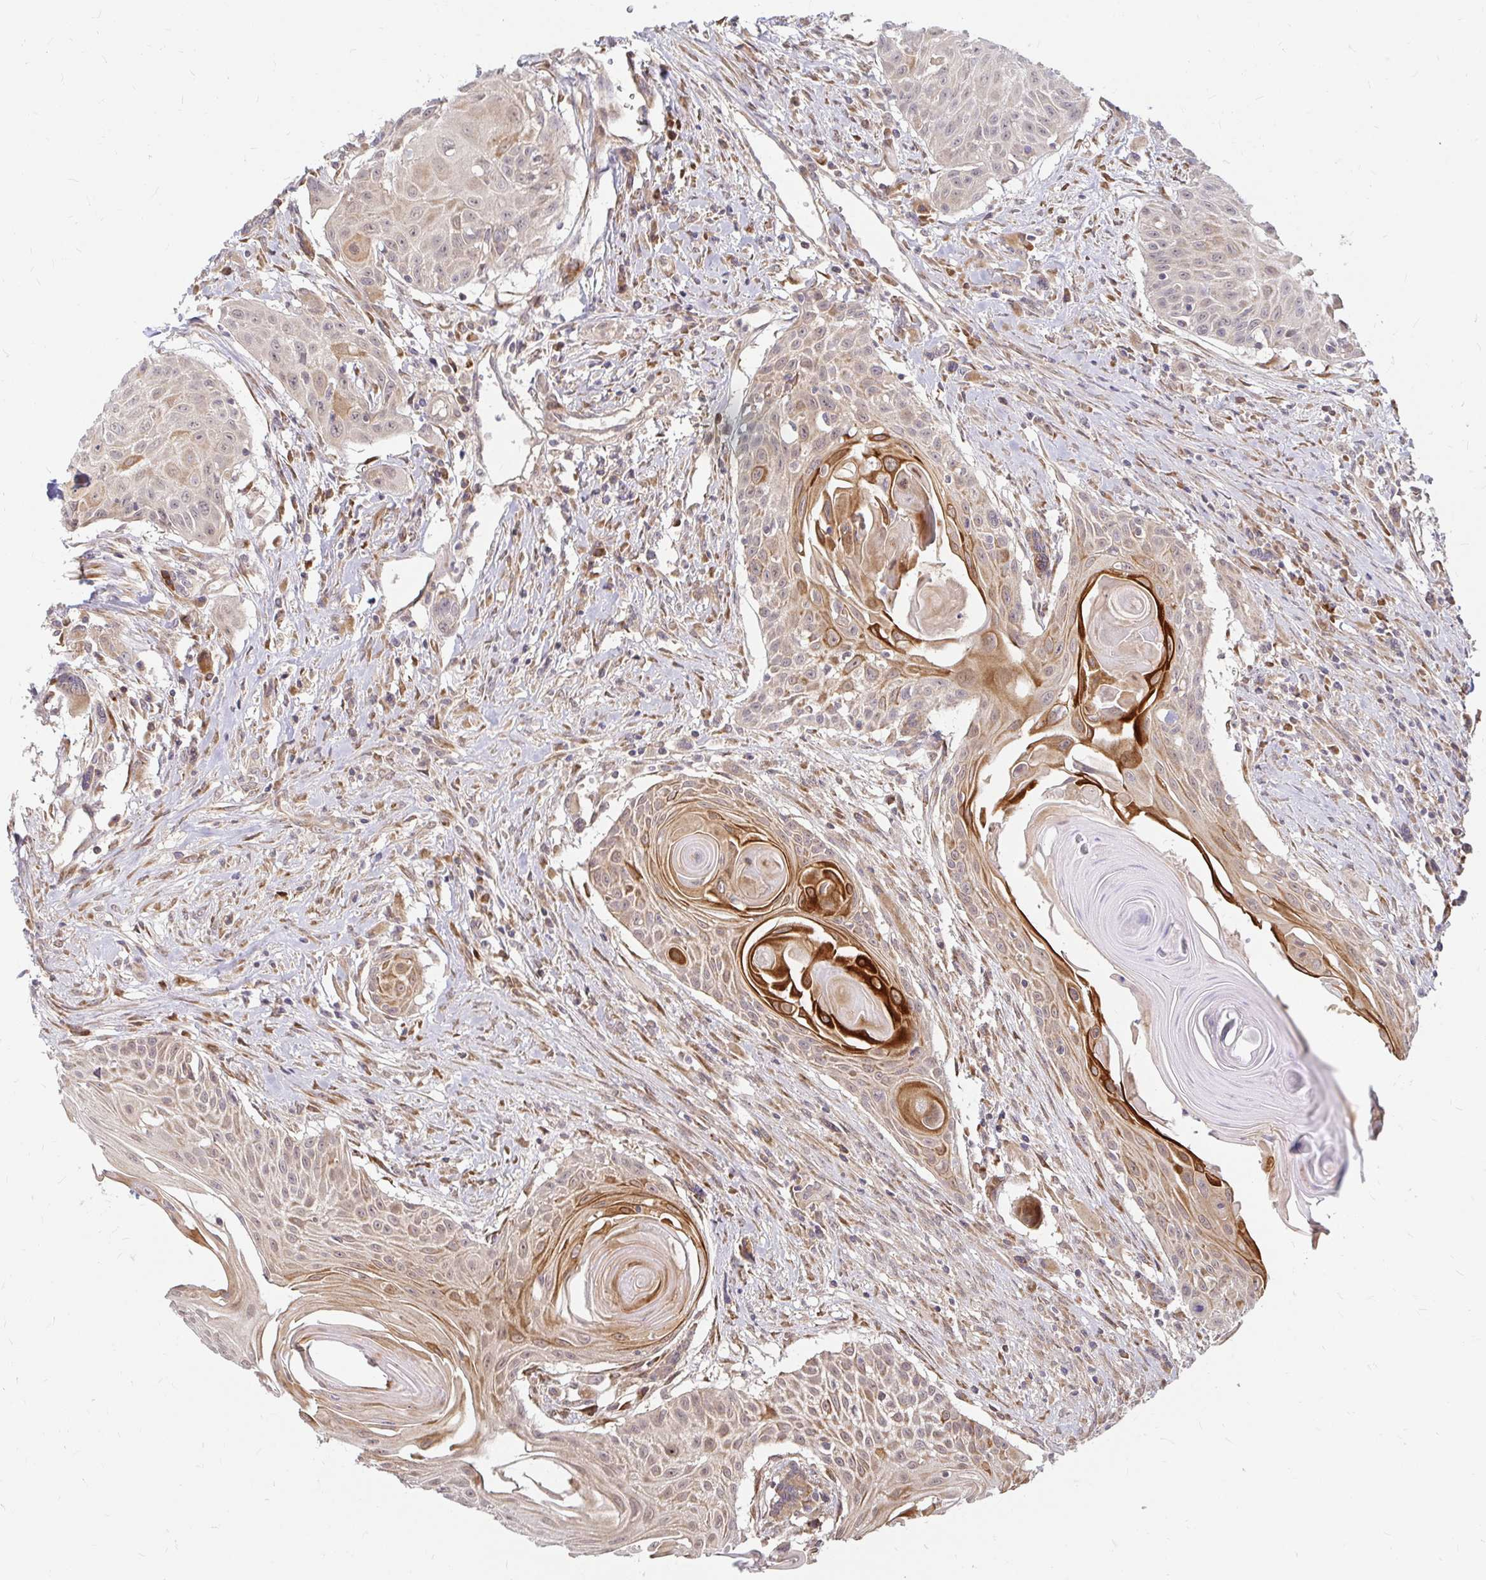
{"staining": {"intensity": "strong", "quantity": "<25%", "location": "cytoplasmic/membranous"}, "tissue": "head and neck cancer", "cell_type": "Tumor cells", "image_type": "cancer", "snomed": [{"axis": "morphology", "description": "Squamous cell carcinoma, NOS"}, {"axis": "topography", "description": "Lymph node"}, {"axis": "topography", "description": "Salivary gland"}, {"axis": "topography", "description": "Head-Neck"}], "caption": "DAB (3,3'-diaminobenzidine) immunohistochemical staining of human head and neck cancer shows strong cytoplasmic/membranous protein staining in about <25% of tumor cells.", "gene": "CAST", "patient": {"sex": "female", "age": 74}}